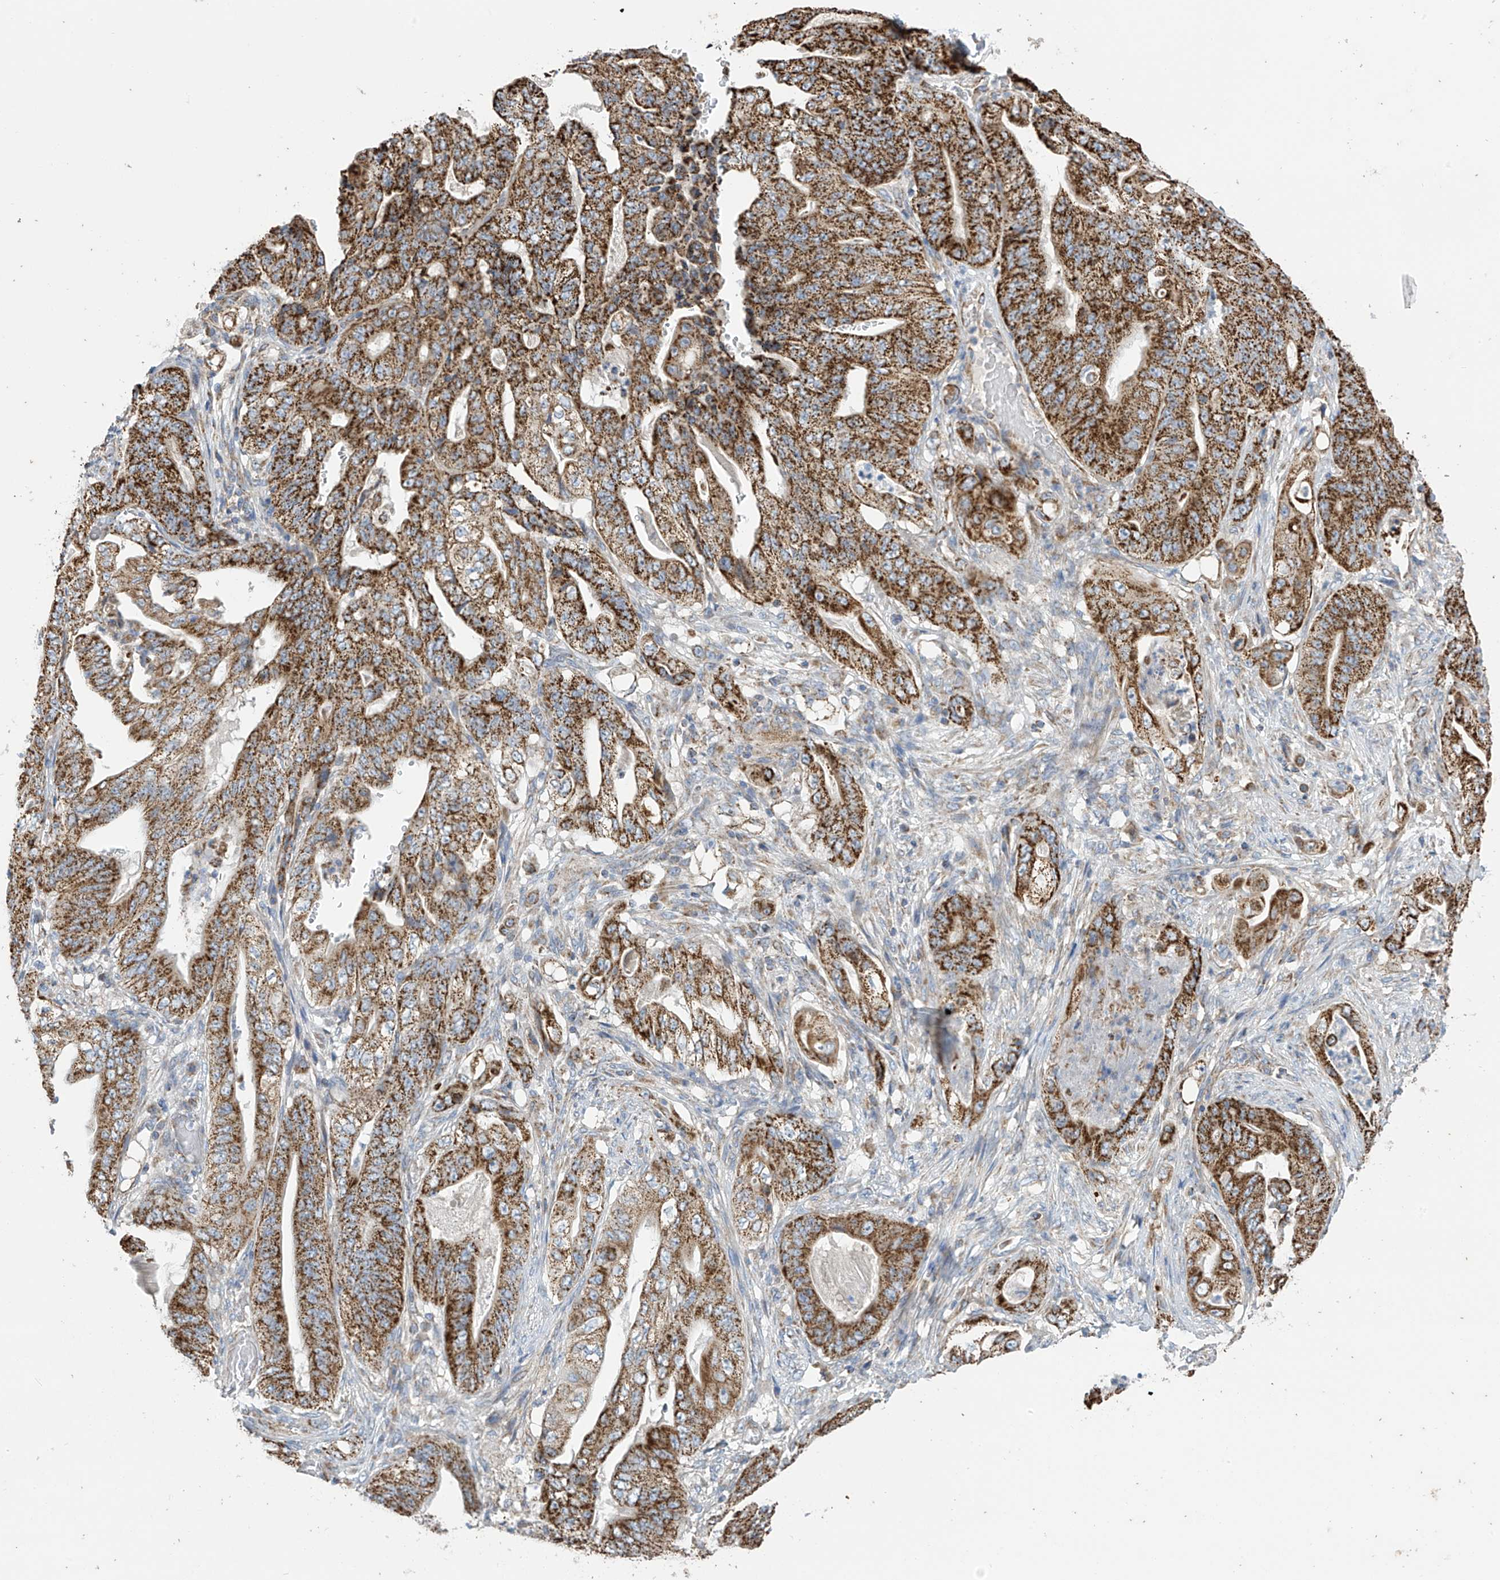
{"staining": {"intensity": "strong", "quantity": ">75%", "location": "cytoplasmic/membranous"}, "tissue": "stomach cancer", "cell_type": "Tumor cells", "image_type": "cancer", "snomed": [{"axis": "morphology", "description": "Adenocarcinoma, NOS"}, {"axis": "topography", "description": "Stomach"}], "caption": "Immunohistochemical staining of human stomach cancer shows strong cytoplasmic/membranous protein expression in about >75% of tumor cells.", "gene": "PNPT1", "patient": {"sex": "female", "age": 73}}